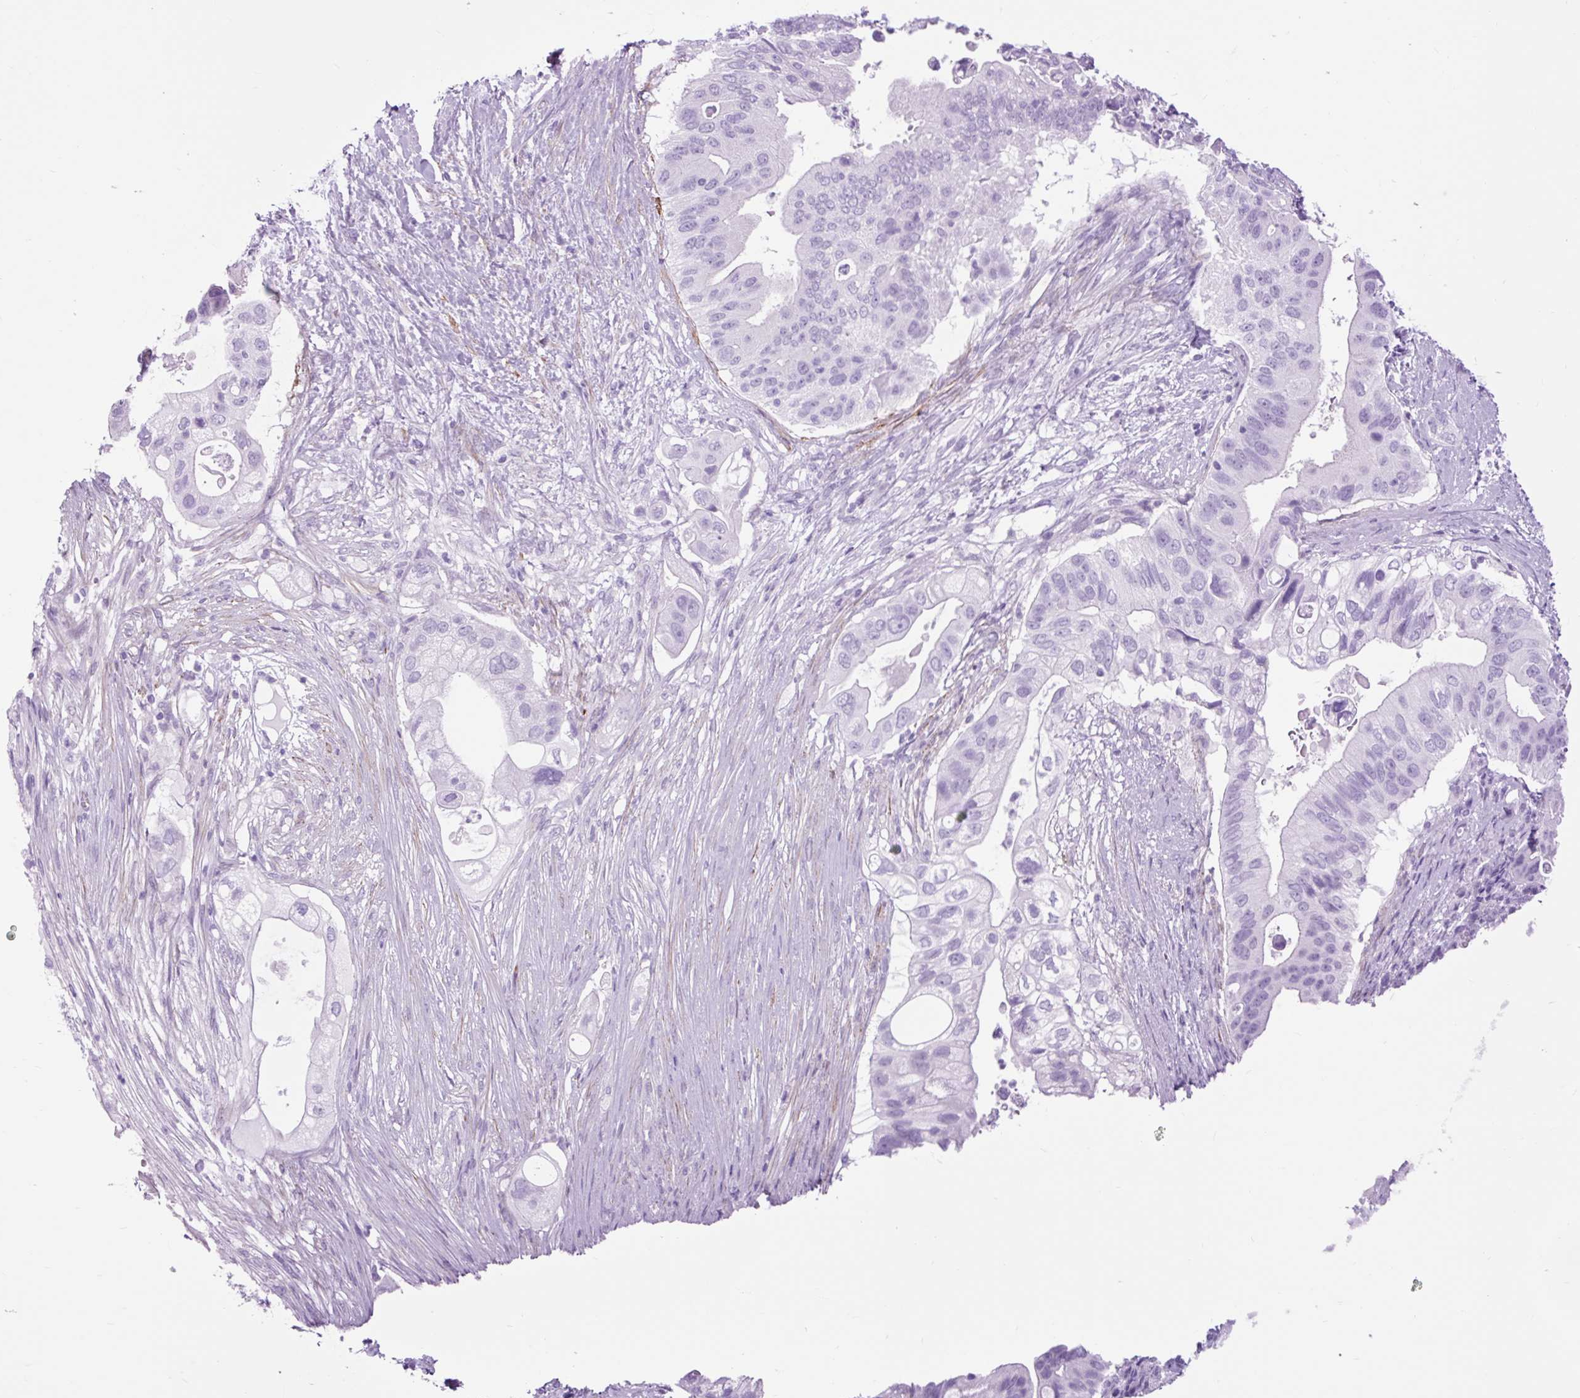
{"staining": {"intensity": "negative", "quantity": "none", "location": "none"}, "tissue": "pancreatic cancer", "cell_type": "Tumor cells", "image_type": "cancer", "snomed": [{"axis": "morphology", "description": "Adenocarcinoma, NOS"}, {"axis": "topography", "description": "Pancreas"}], "caption": "This is an immunohistochemistry (IHC) photomicrograph of adenocarcinoma (pancreatic). There is no positivity in tumor cells.", "gene": "DPP6", "patient": {"sex": "female", "age": 72}}